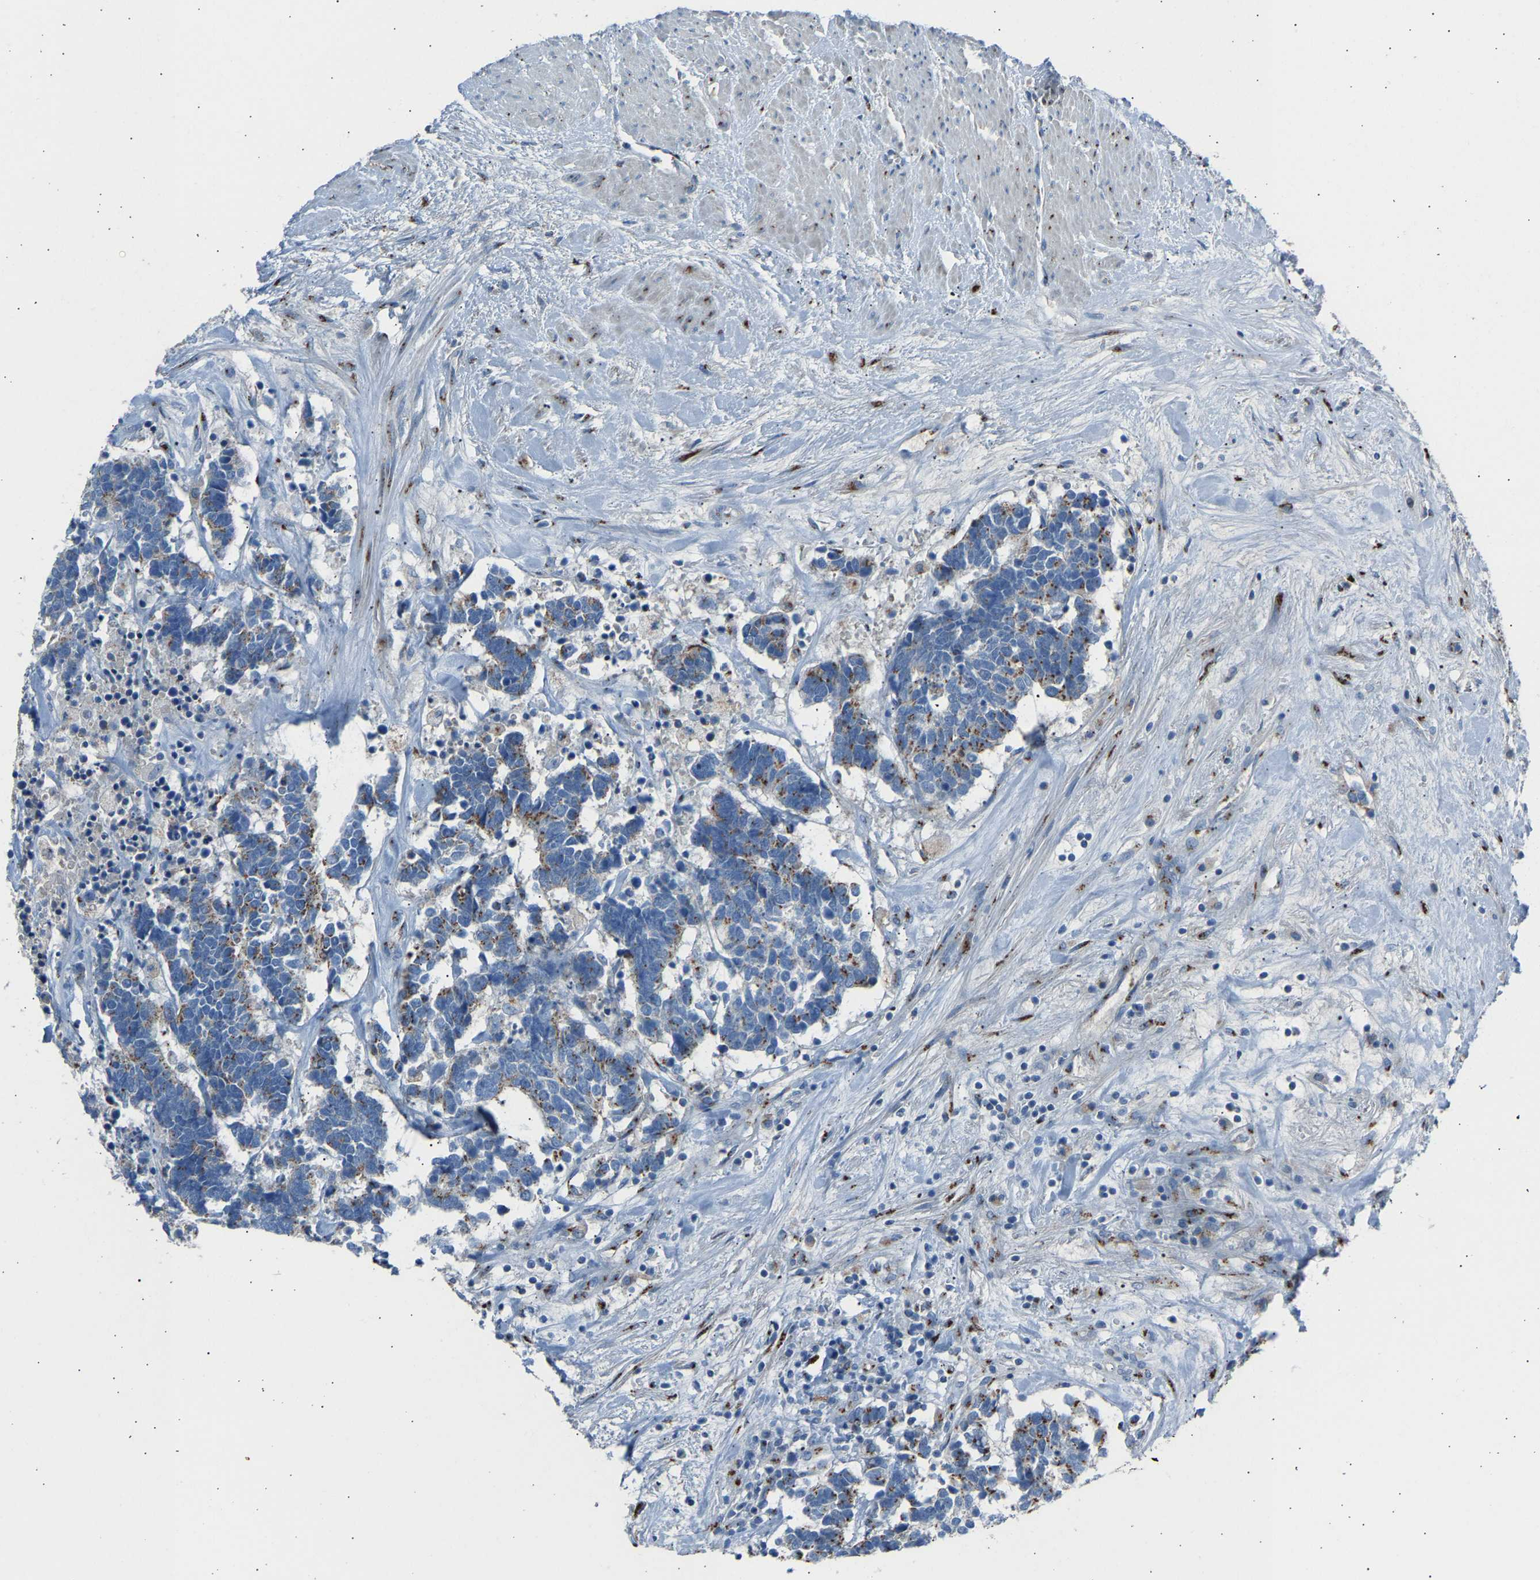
{"staining": {"intensity": "moderate", "quantity": "25%-75%", "location": "cytoplasmic/membranous"}, "tissue": "carcinoid", "cell_type": "Tumor cells", "image_type": "cancer", "snomed": [{"axis": "morphology", "description": "Carcinoma, NOS"}, {"axis": "morphology", "description": "Carcinoid, malignant, NOS"}, {"axis": "topography", "description": "Urinary bladder"}], "caption": "Moderate cytoplasmic/membranous protein positivity is seen in approximately 25%-75% of tumor cells in carcinoma.", "gene": "CYREN", "patient": {"sex": "male", "age": 57}}